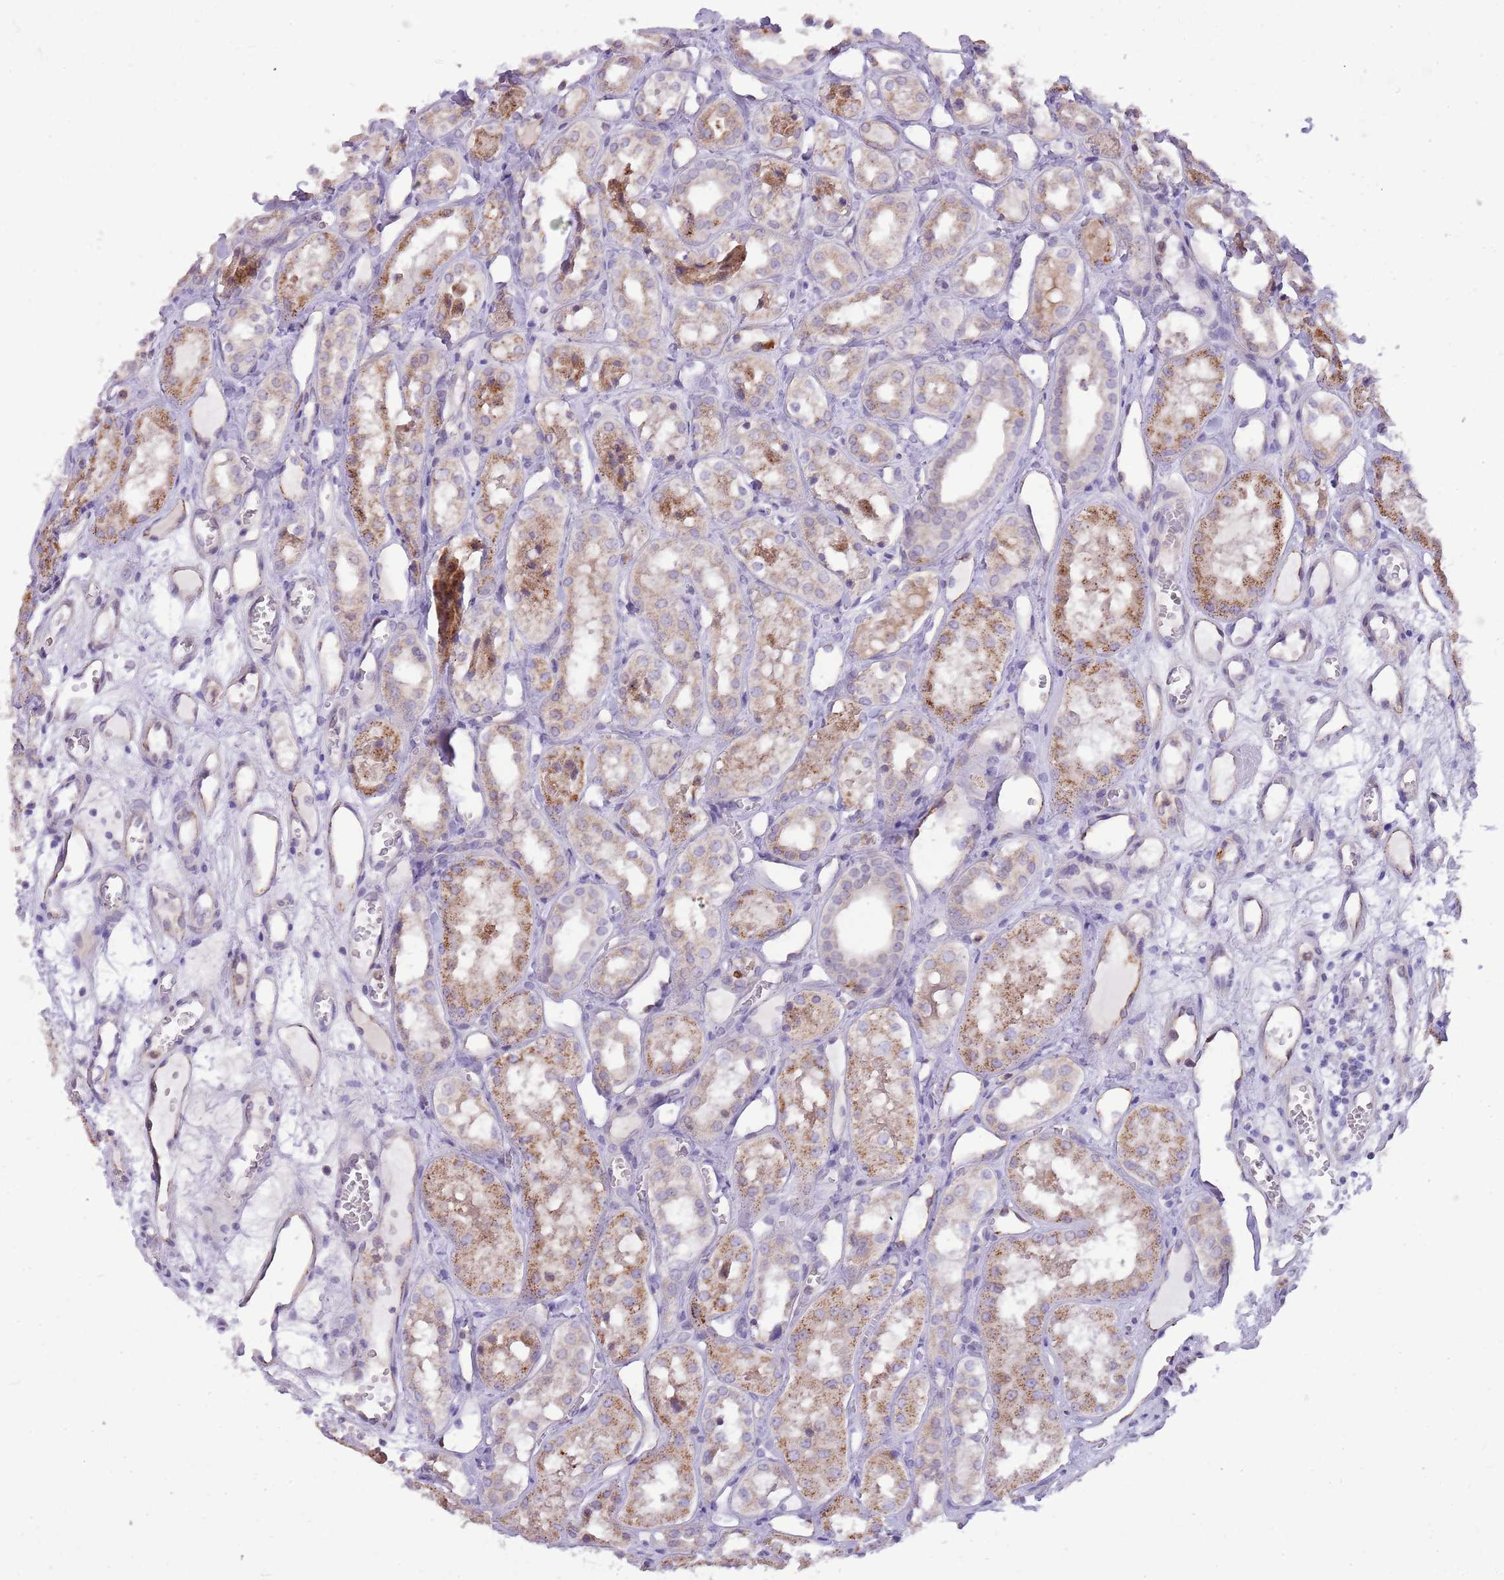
{"staining": {"intensity": "negative", "quantity": "none", "location": "none"}, "tissue": "kidney", "cell_type": "Cells in glomeruli", "image_type": "normal", "snomed": [{"axis": "morphology", "description": "Normal tissue, NOS"}, {"axis": "topography", "description": "Kidney"}], "caption": "High power microscopy micrograph of an immunohistochemistry (IHC) histopathology image of normal kidney, revealing no significant staining in cells in glomeruli.", "gene": "PCNX1", "patient": {"sex": "male", "age": 16}}